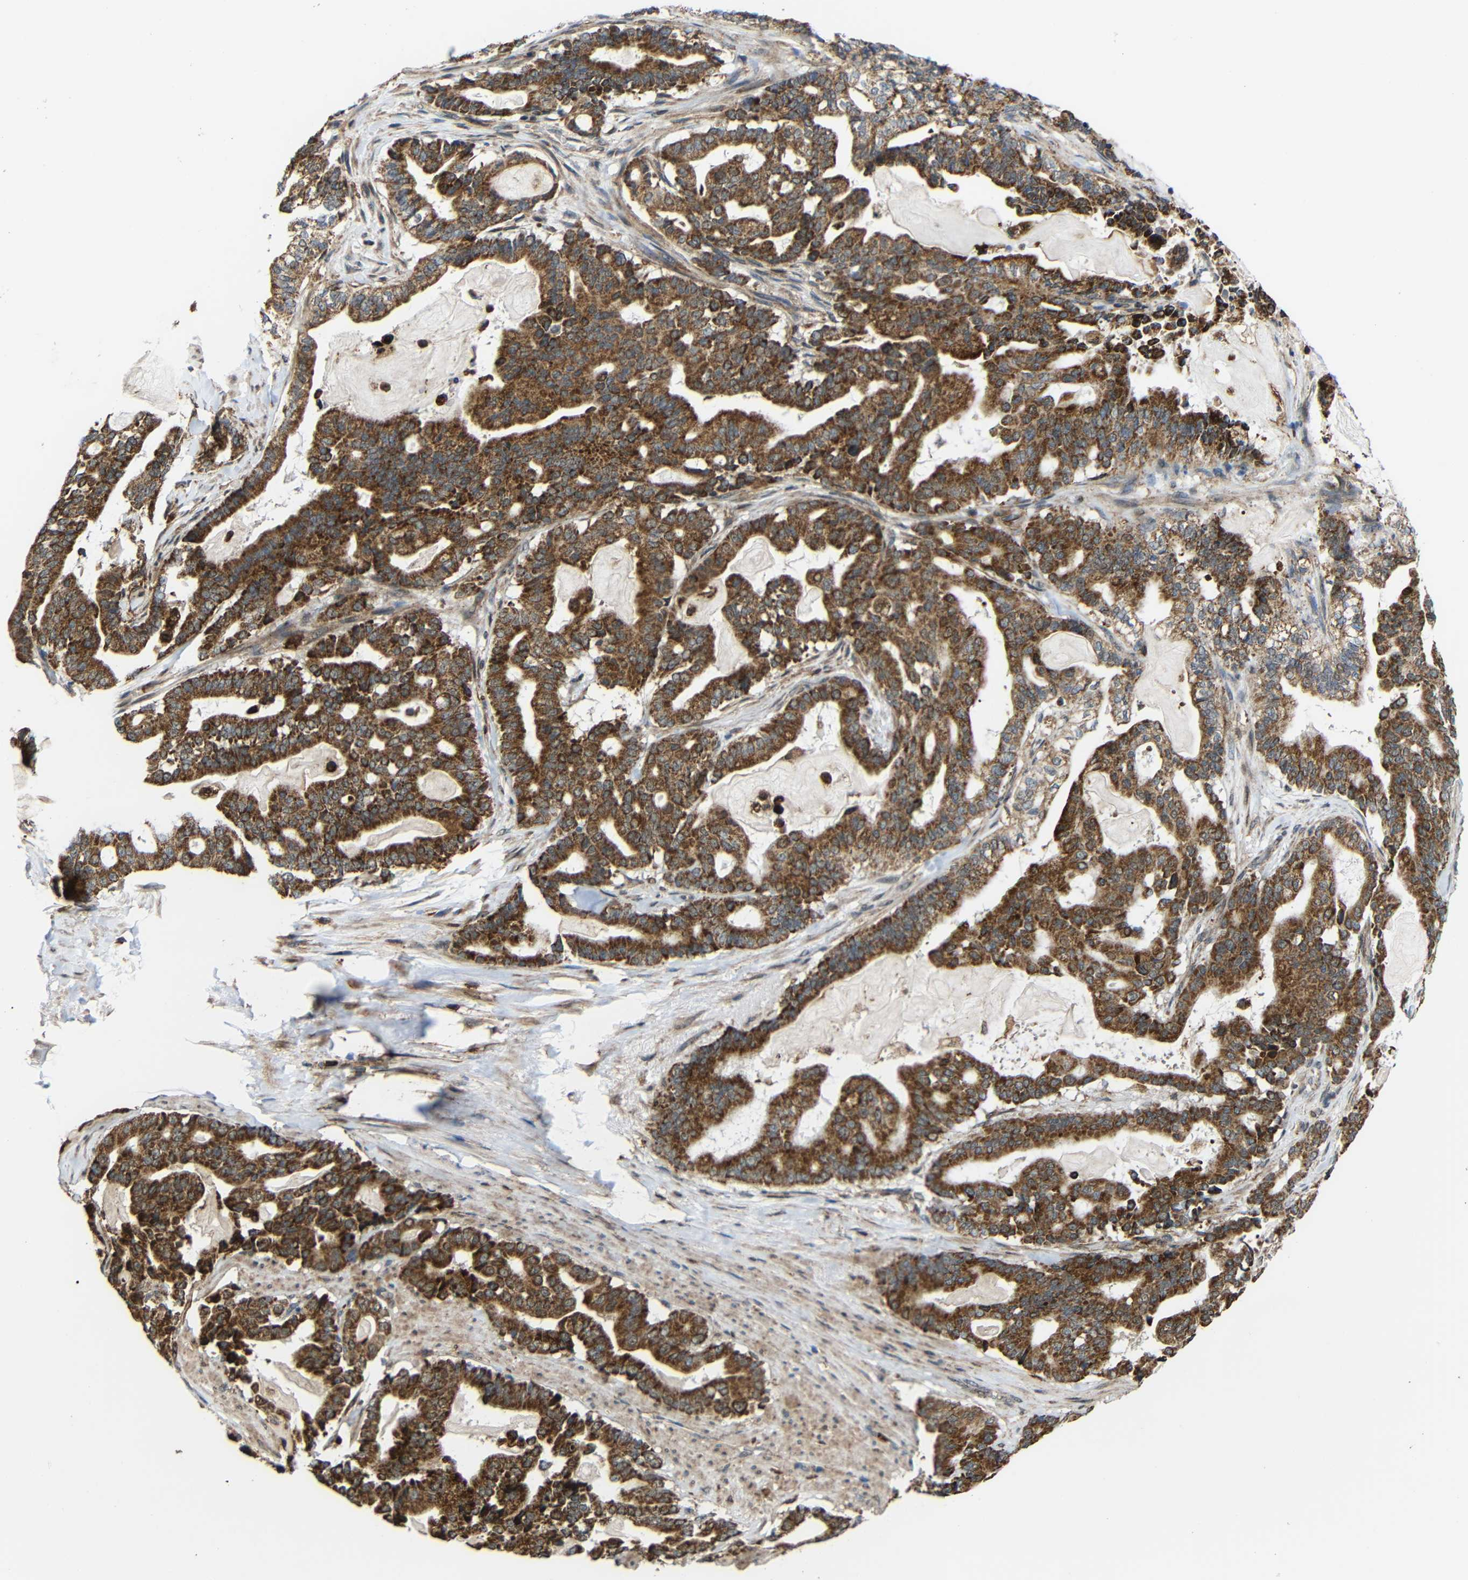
{"staining": {"intensity": "moderate", "quantity": ">75%", "location": "cytoplasmic/membranous"}, "tissue": "pancreatic cancer", "cell_type": "Tumor cells", "image_type": "cancer", "snomed": [{"axis": "morphology", "description": "Adenocarcinoma, NOS"}, {"axis": "topography", "description": "Pancreas"}], "caption": "DAB (3,3'-diaminobenzidine) immunohistochemical staining of human pancreatic adenocarcinoma demonstrates moderate cytoplasmic/membranous protein expression in approximately >75% of tumor cells.", "gene": "C1GALT1", "patient": {"sex": "male", "age": 63}}